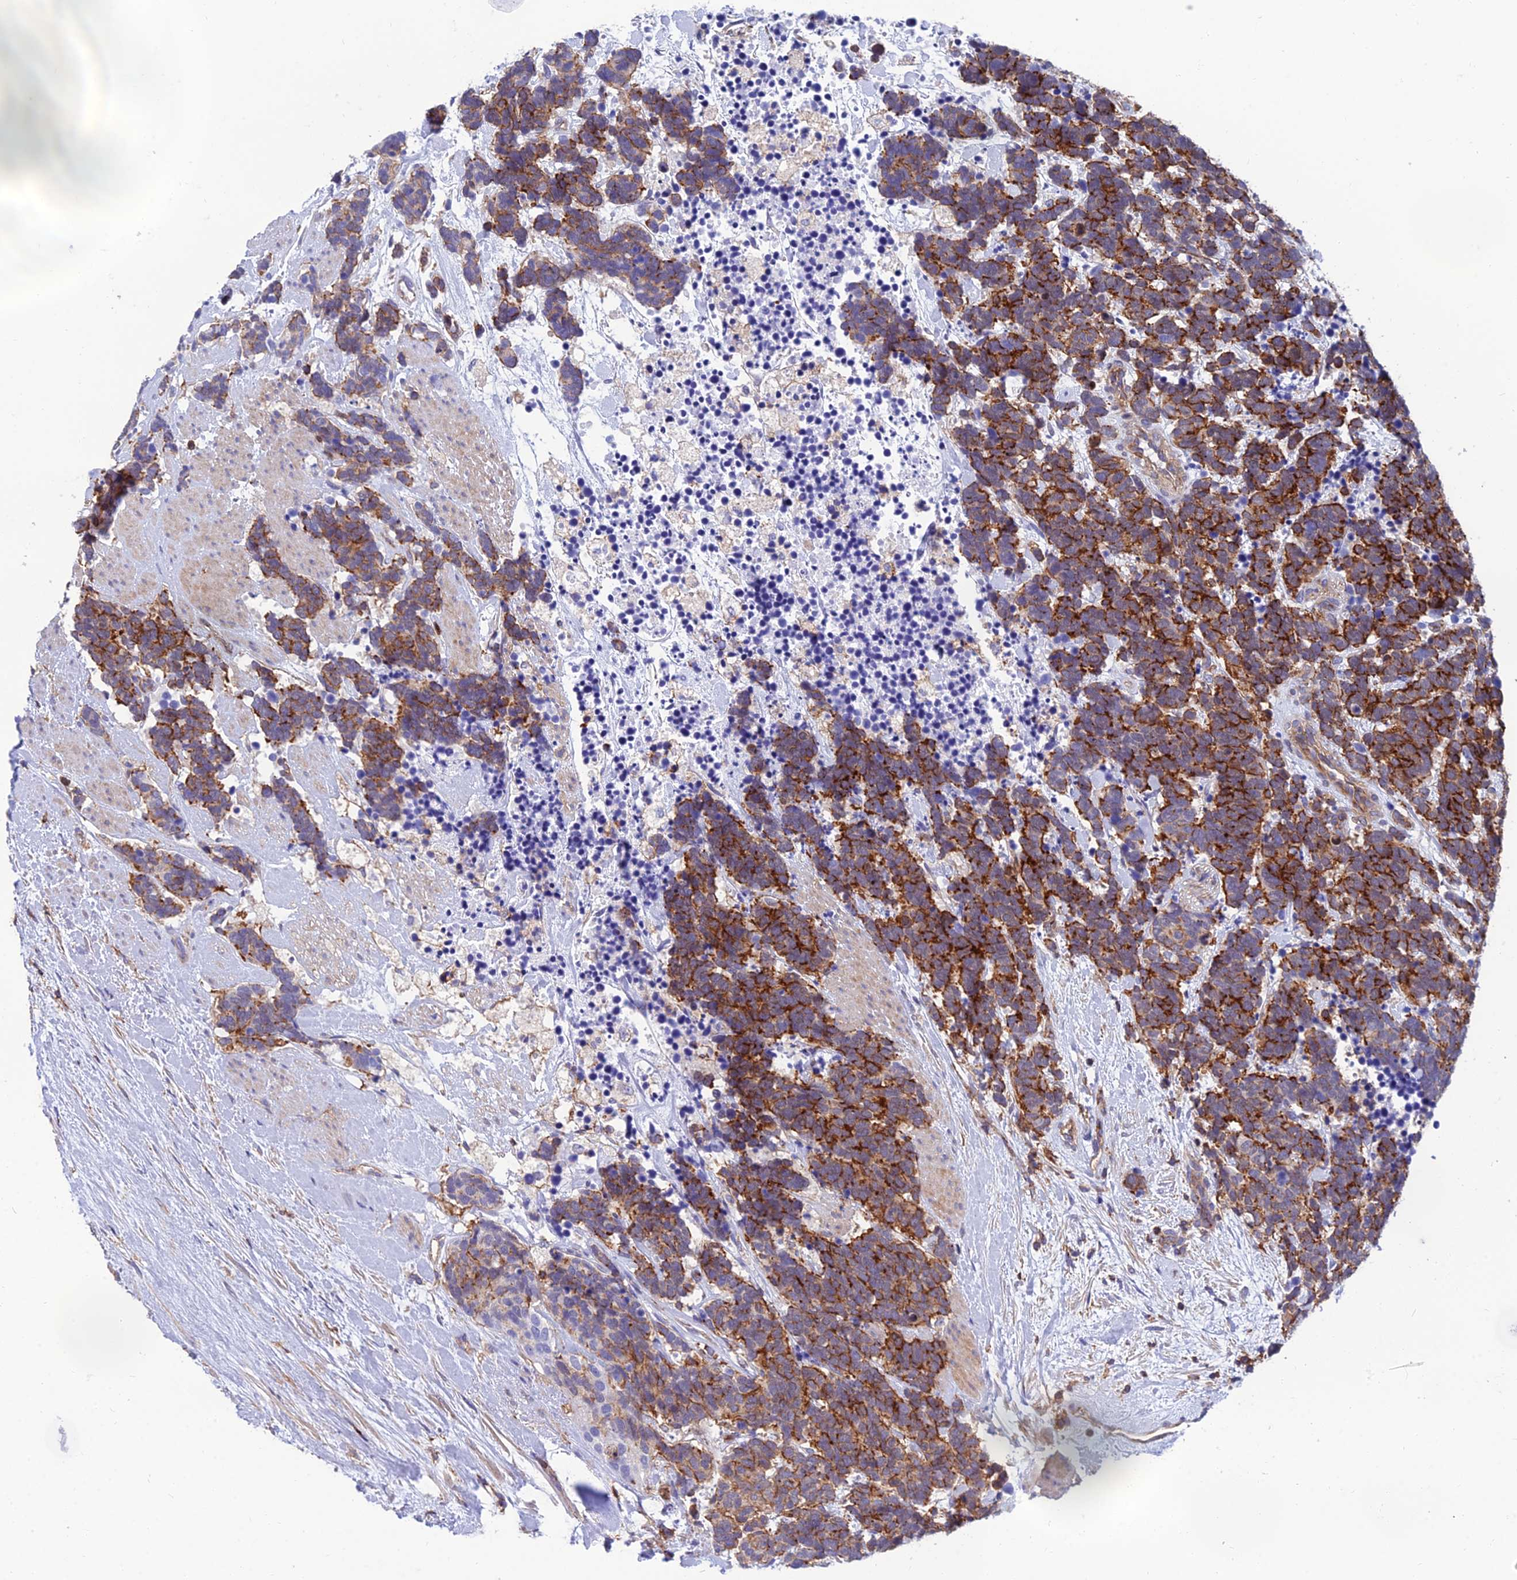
{"staining": {"intensity": "moderate", "quantity": ">75%", "location": "cytoplasmic/membranous"}, "tissue": "carcinoid", "cell_type": "Tumor cells", "image_type": "cancer", "snomed": [{"axis": "morphology", "description": "Carcinoma, NOS"}, {"axis": "morphology", "description": "Carcinoid, malignant, NOS"}, {"axis": "topography", "description": "Prostate"}], "caption": "Carcinoma stained for a protein displays moderate cytoplasmic/membranous positivity in tumor cells.", "gene": "PPP1R18", "patient": {"sex": "male", "age": 57}}